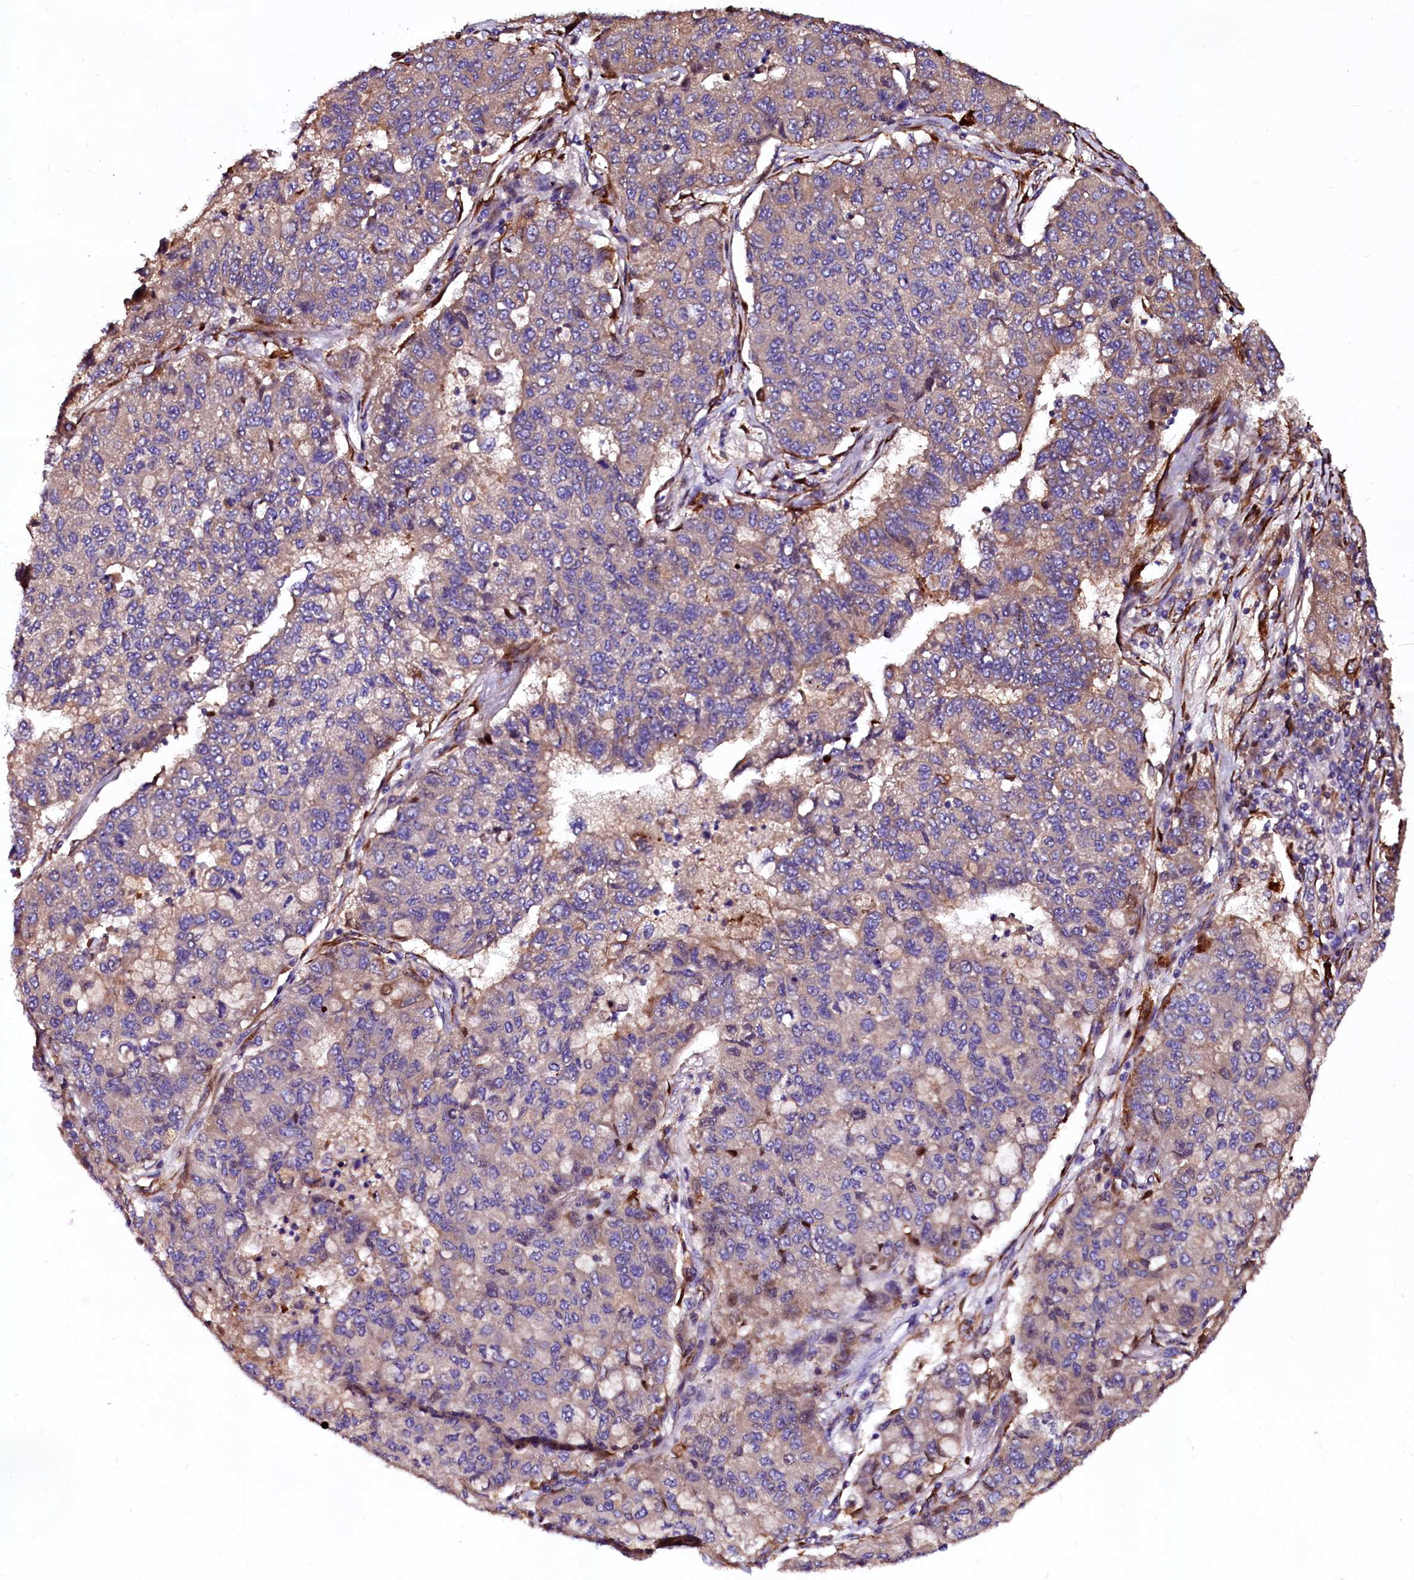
{"staining": {"intensity": "moderate", "quantity": ">75%", "location": "cytoplasmic/membranous"}, "tissue": "lung cancer", "cell_type": "Tumor cells", "image_type": "cancer", "snomed": [{"axis": "morphology", "description": "Squamous cell carcinoma, NOS"}, {"axis": "topography", "description": "Lung"}], "caption": "Lung squamous cell carcinoma stained with DAB immunohistochemistry shows medium levels of moderate cytoplasmic/membranous staining in approximately >75% of tumor cells. Immunohistochemistry (ihc) stains the protein of interest in brown and the nuclei are stained blue.", "gene": "N4BP1", "patient": {"sex": "male", "age": 74}}